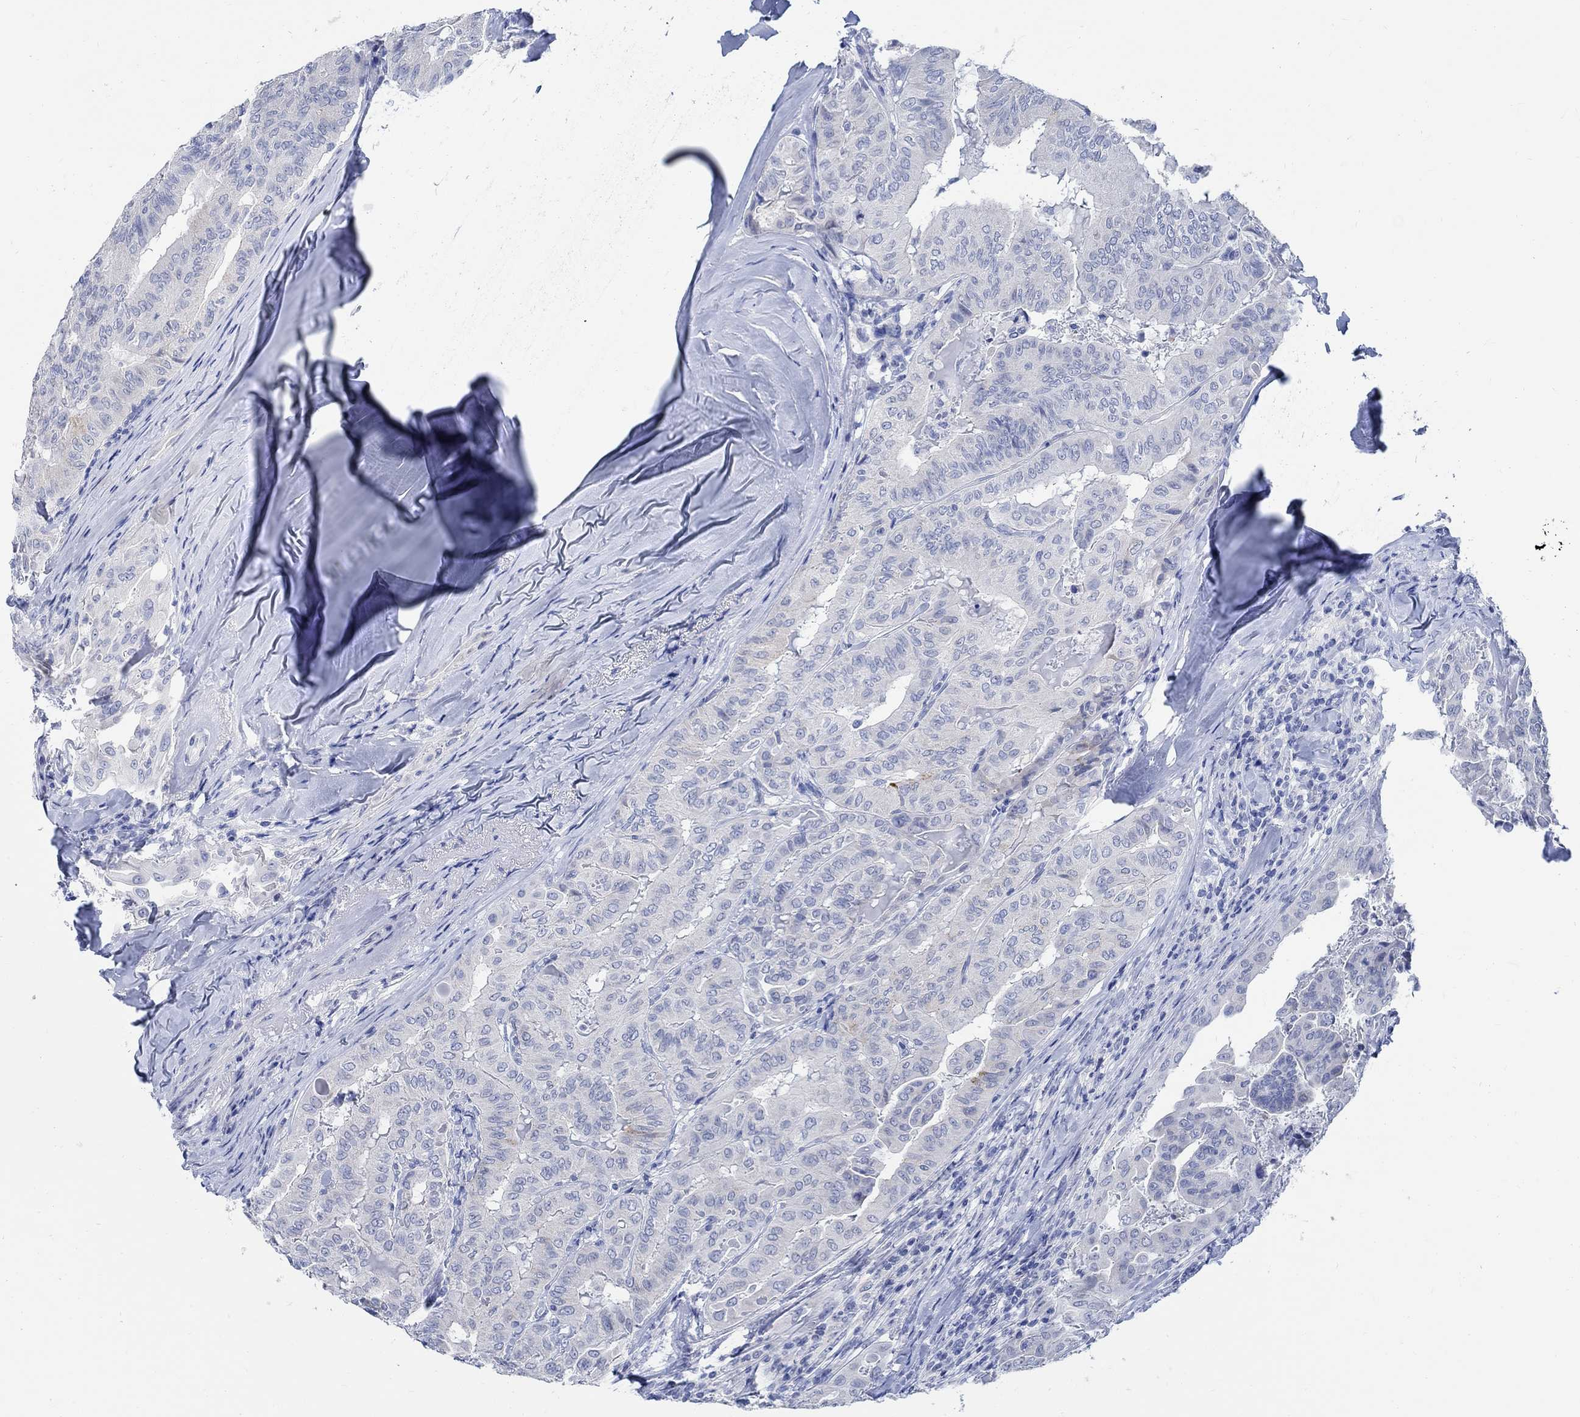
{"staining": {"intensity": "negative", "quantity": "none", "location": "none"}, "tissue": "thyroid cancer", "cell_type": "Tumor cells", "image_type": "cancer", "snomed": [{"axis": "morphology", "description": "Papillary adenocarcinoma, NOS"}, {"axis": "topography", "description": "Thyroid gland"}], "caption": "Tumor cells show no significant expression in thyroid papillary adenocarcinoma. (DAB immunohistochemistry with hematoxylin counter stain).", "gene": "CAMK2N1", "patient": {"sex": "female", "age": 68}}